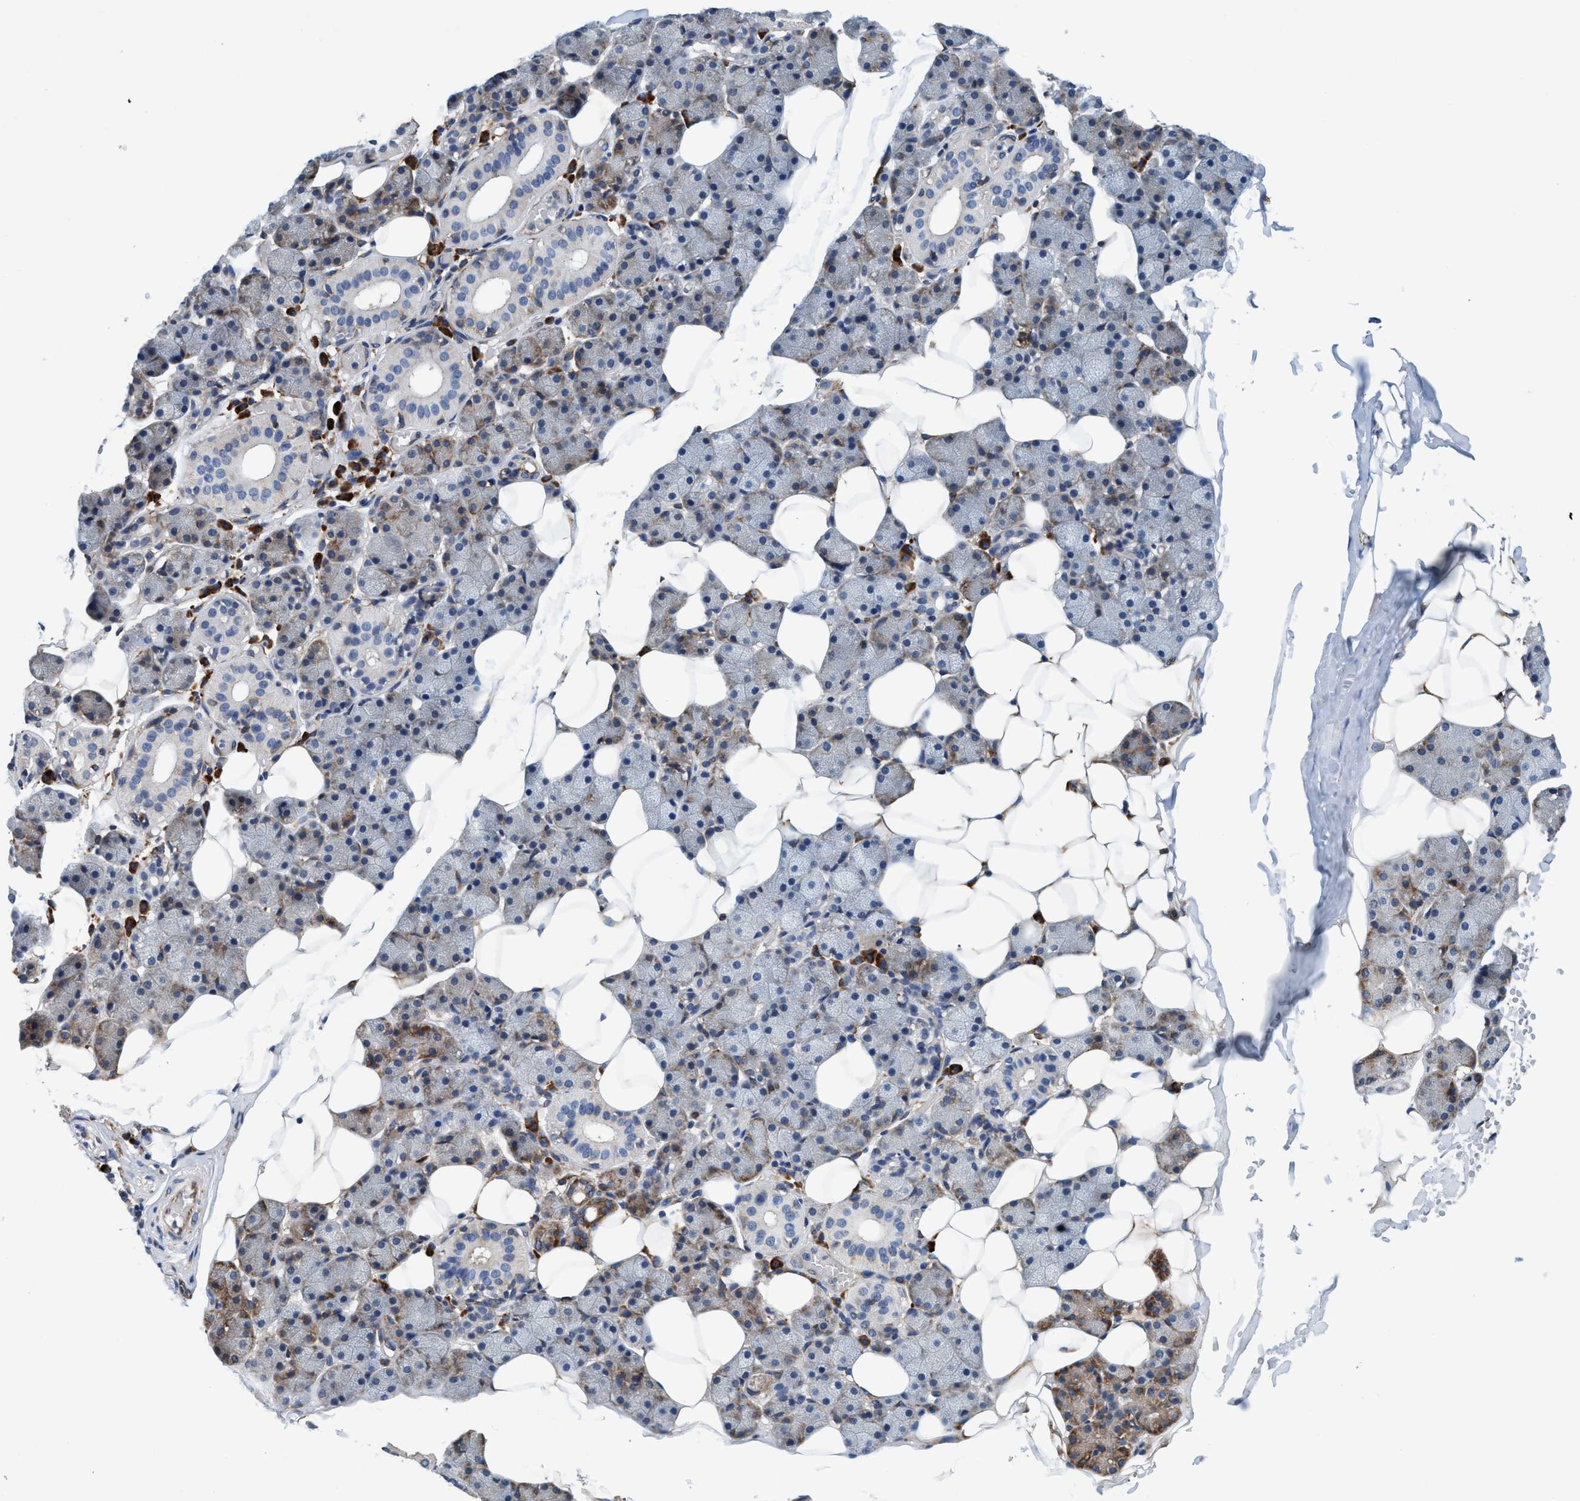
{"staining": {"intensity": "moderate", "quantity": "25%-75%", "location": "cytoplasmic/membranous"}, "tissue": "salivary gland", "cell_type": "Glandular cells", "image_type": "normal", "snomed": [{"axis": "morphology", "description": "Normal tissue, NOS"}, {"axis": "topography", "description": "Salivary gland"}], "caption": "High-magnification brightfield microscopy of normal salivary gland stained with DAB (3,3'-diaminobenzidine) (brown) and counterstained with hematoxylin (blue). glandular cells exhibit moderate cytoplasmic/membranous expression is seen in approximately25%-75% of cells.", "gene": "ENDOG", "patient": {"sex": "female", "age": 33}}